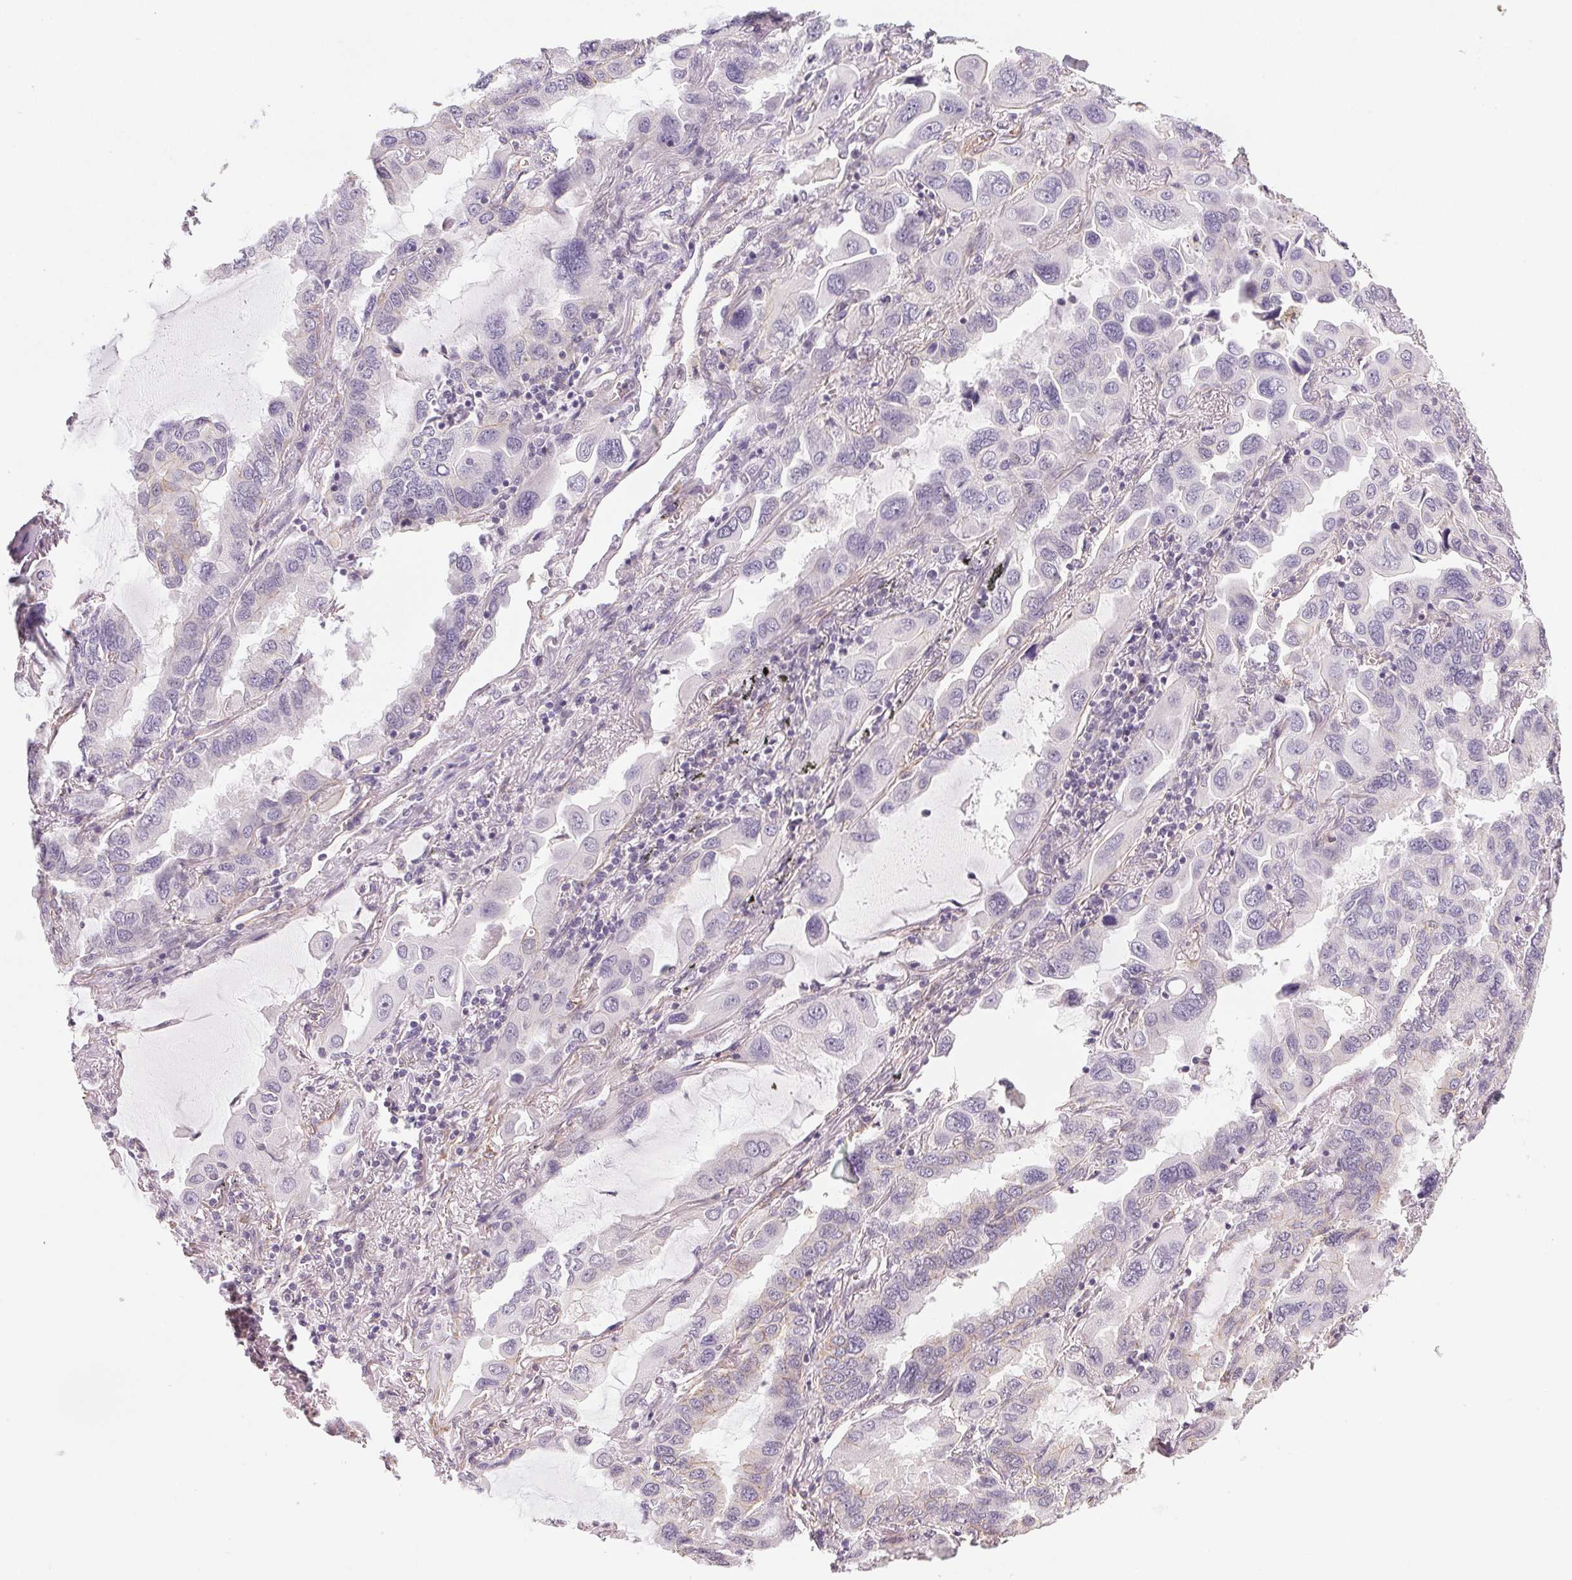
{"staining": {"intensity": "negative", "quantity": "none", "location": "none"}, "tissue": "lung cancer", "cell_type": "Tumor cells", "image_type": "cancer", "snomed": [{"axis": "morphology", "description": "Adenocarcinoma, NOS"}, {"axis": "topography", "description": "Lung"}], "caption": "Tumor cells are negative for protein expression in human lung cancer (adenocarcinoma).", "gene": "PLA2G4F", "patient": {"sex": "male", "age": 64}}